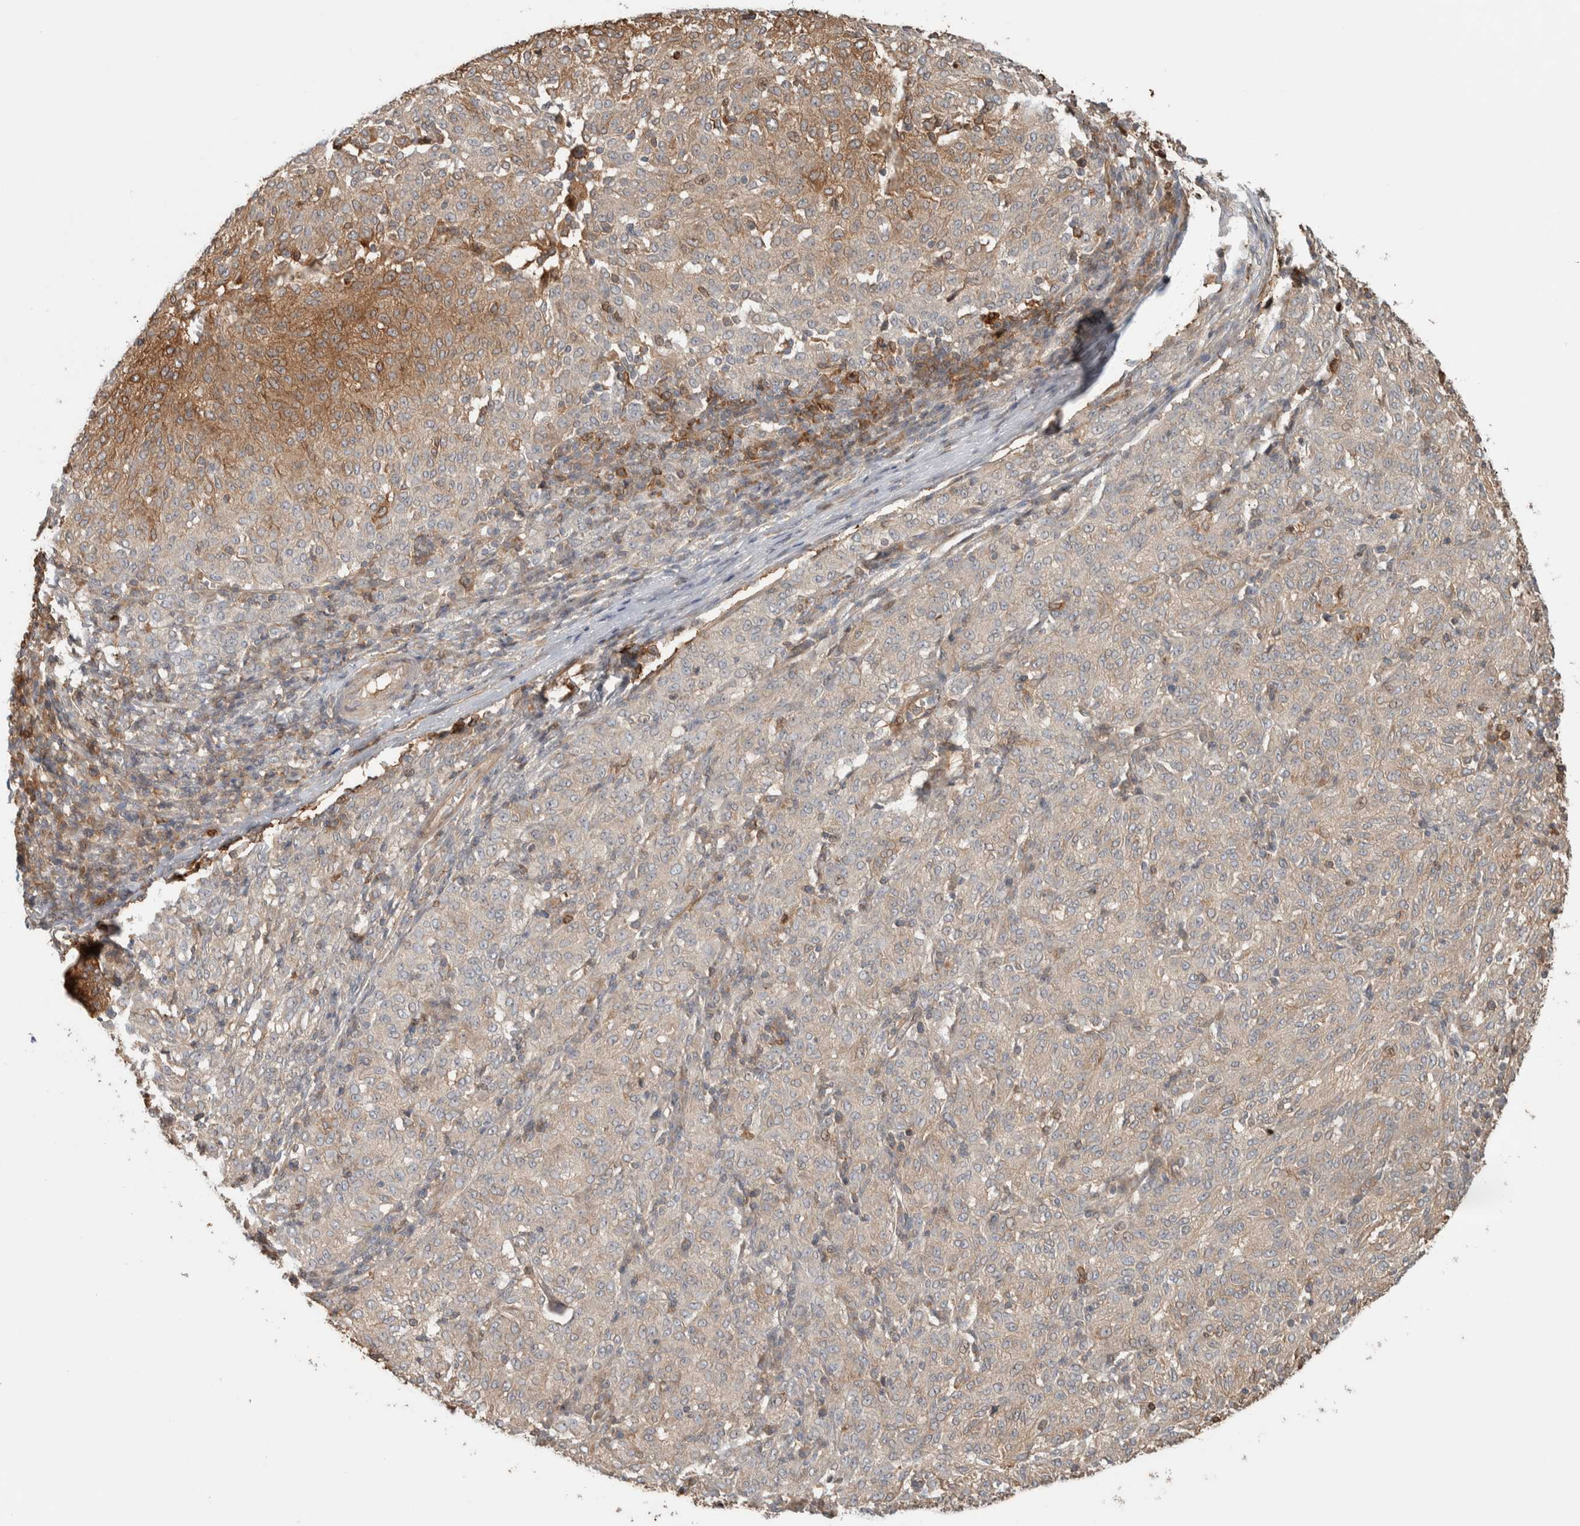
{"staining": {"intensity": "weak", "quantity": ">75%", "location": "cytoplasmic/membranous"}, "tissue": "melanoma", "cell_type": "Tumor cells", "image_type": "cancer", "snomed": [{"axis": "morphology", "description": "Malignant melanoma, NOS"}, {"axis": "topography", "description": "Skin"}], "caption": "An IHC histopathology image of neoplastic tissue is shown. Protein staining in brown shows weak cytoplasmic/membranous positivity in malignant melanoma within tumor cells.", "gene": "CNTROB", "patient": {"sex": "female", "age": 72}}